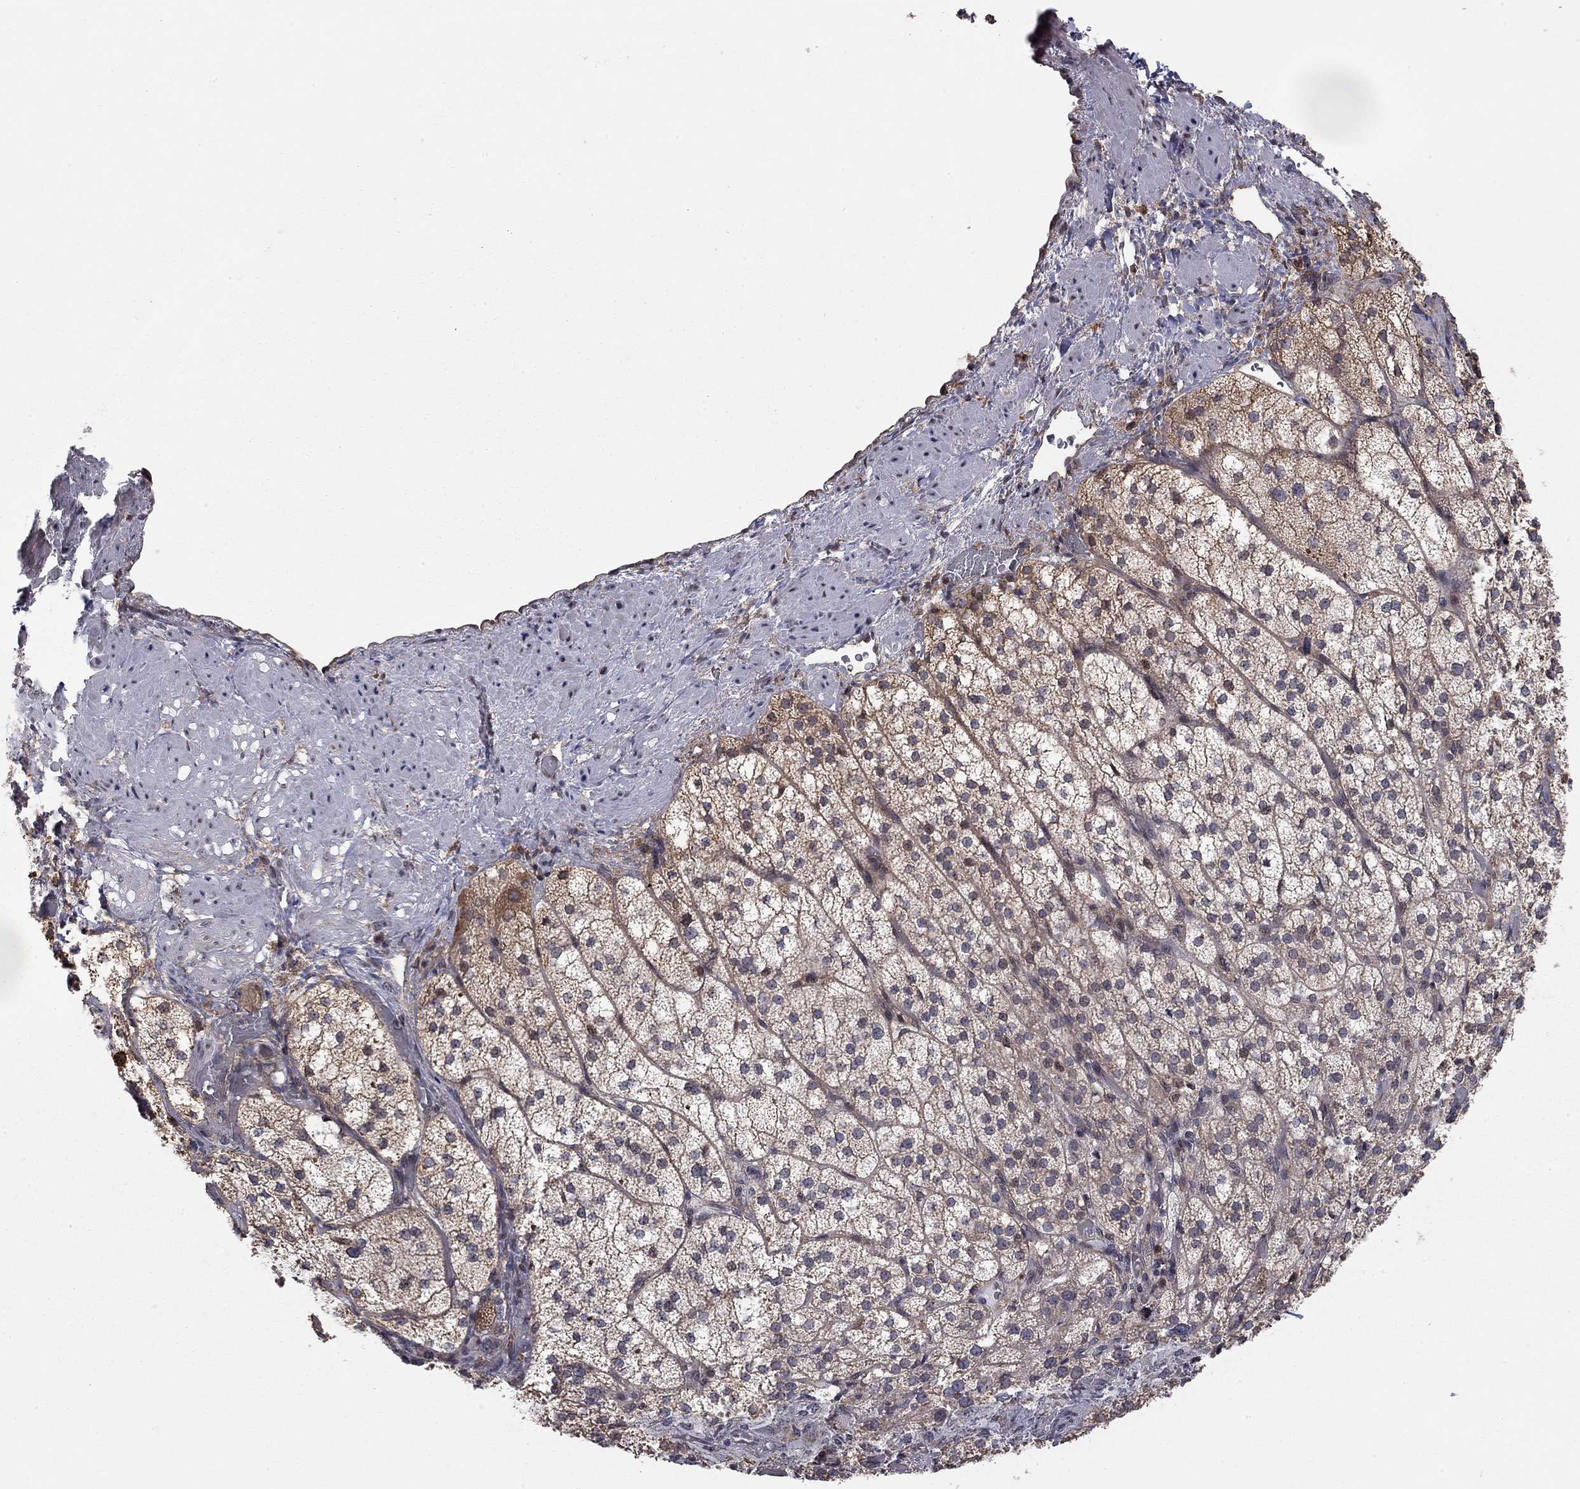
{"staining": {"intensity": "moderate", "quantity": "<25%", "location": "cytoplasmic/membranous"}, "tissue": "adrenal gland", "cell_type": "Glandular cells", "image_type": "normal", "snomed": [{"axis": "morphology", "description": "Normal tissue, NOS"}, {"axis": "topography", "description": "Adrenal gland"}], "caption": "The micrograph demonstrates staining of normal adrenal gland, revealing moderate cytoplasmic/membranous protein positivity (brown color) within glandular cells.", "gene": "TDP1", "patient": {"sex": "female", "age": 60}}